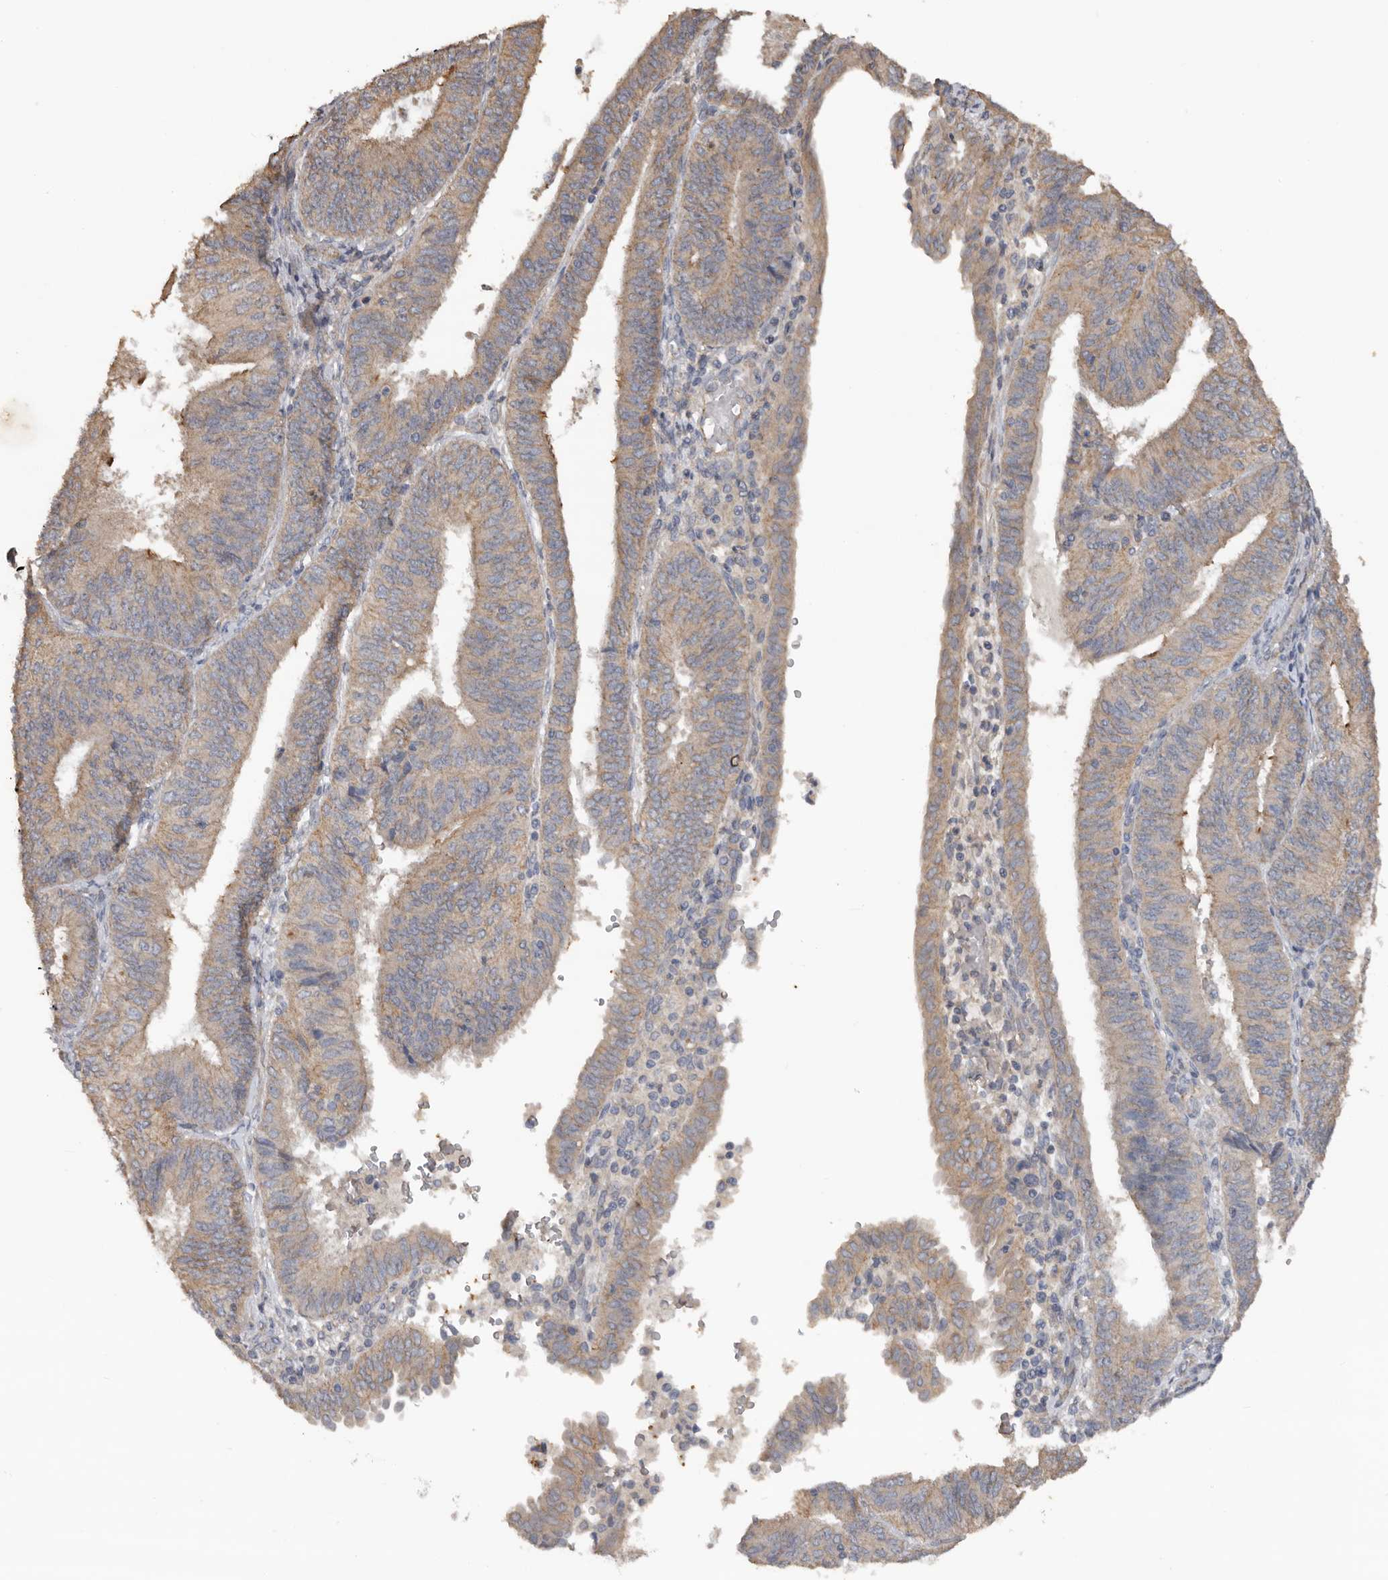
{"staining": {"intensity": "weak", "quantity": "<25%", "location": "cytoplasmic/membranous"}, "tissue": "endometrial cancer", "cell_type": "Tumor cells", "image_type": "cancer", "snomed": [{"axis": "morphology", "description": "Adenocarcinoma, NOS"}, {"axis": "topography", "description": "Endometrium"}], "caption": "Endometrial adenocarcinoma was stained to show a protein in brown. There is no significant positivity in tumor cells. Brightfield microscopy of immunohistochemistry stained with DAB (3,3'-diaminobenzidine) (brown) and hematoxylin (blue), captured at high magnification.", "gene": "HYAL4", "patient": {"sex": "female", "age": 58}}